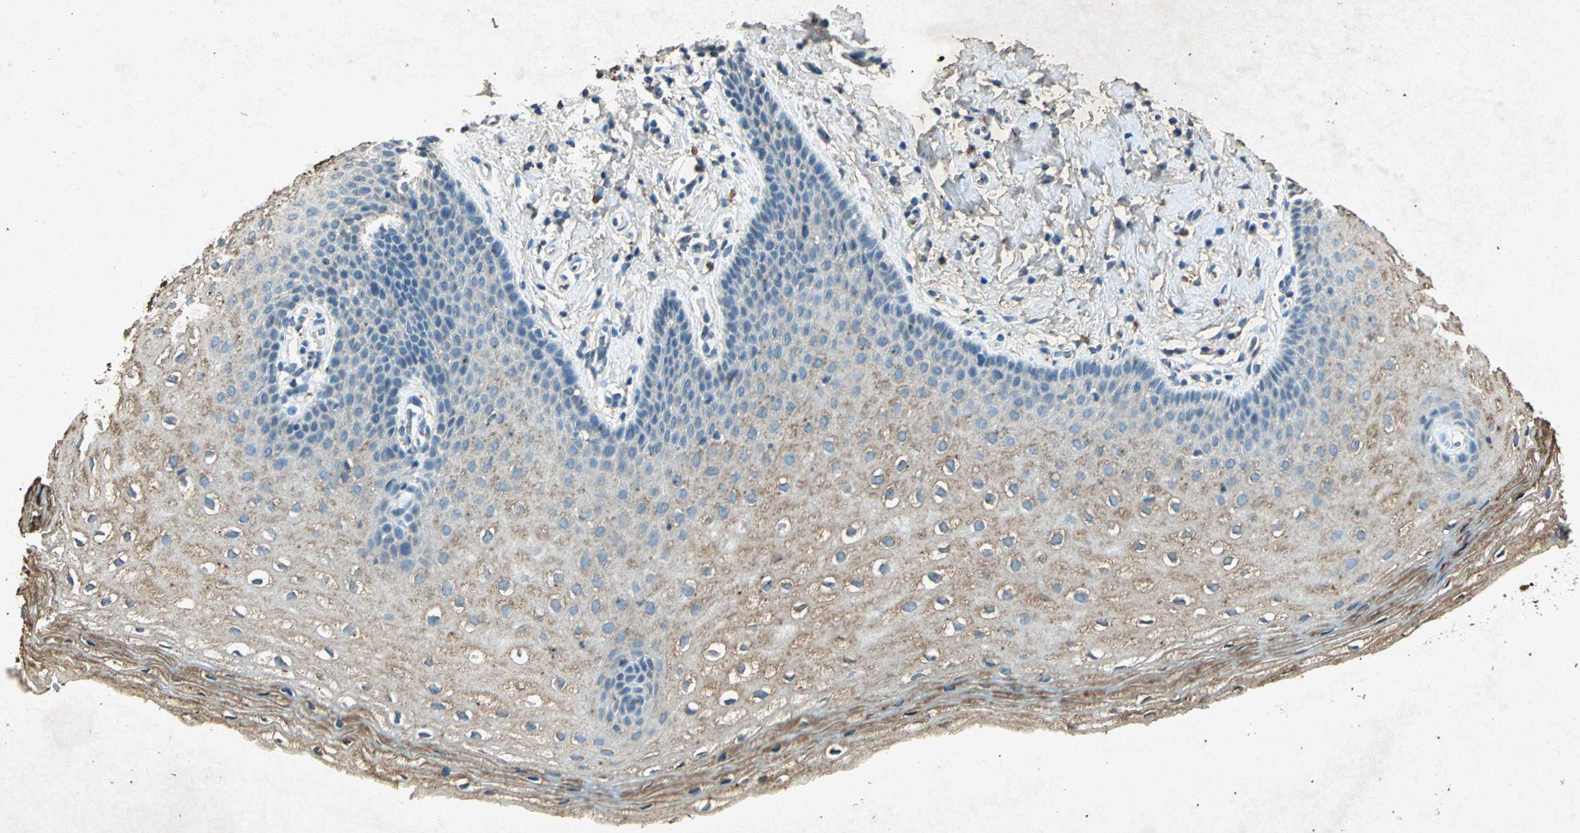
{"staining": {"intensity": "weak", "quantity": "25%-75%", "location": "cytoplasmic/membranous"}, "tissue": "vagina", "cell_type": "Squamous epithelial cells", "image_type": "normal", "snomed": [{"axis": "morphology", "description": "Normal tissue, NOS"}, {"axis": "topography", "description": "Vagina"}], "caption": "The micrograph exhibits immunohistochemical staining of unremarkable vagina. There is weak cytoplasmic/membranous staining is identified in approximately 25%-75% of squamous epithelial cells.", "gene": "PSEN1", "patient": {"sex": "female", "age": 55}}